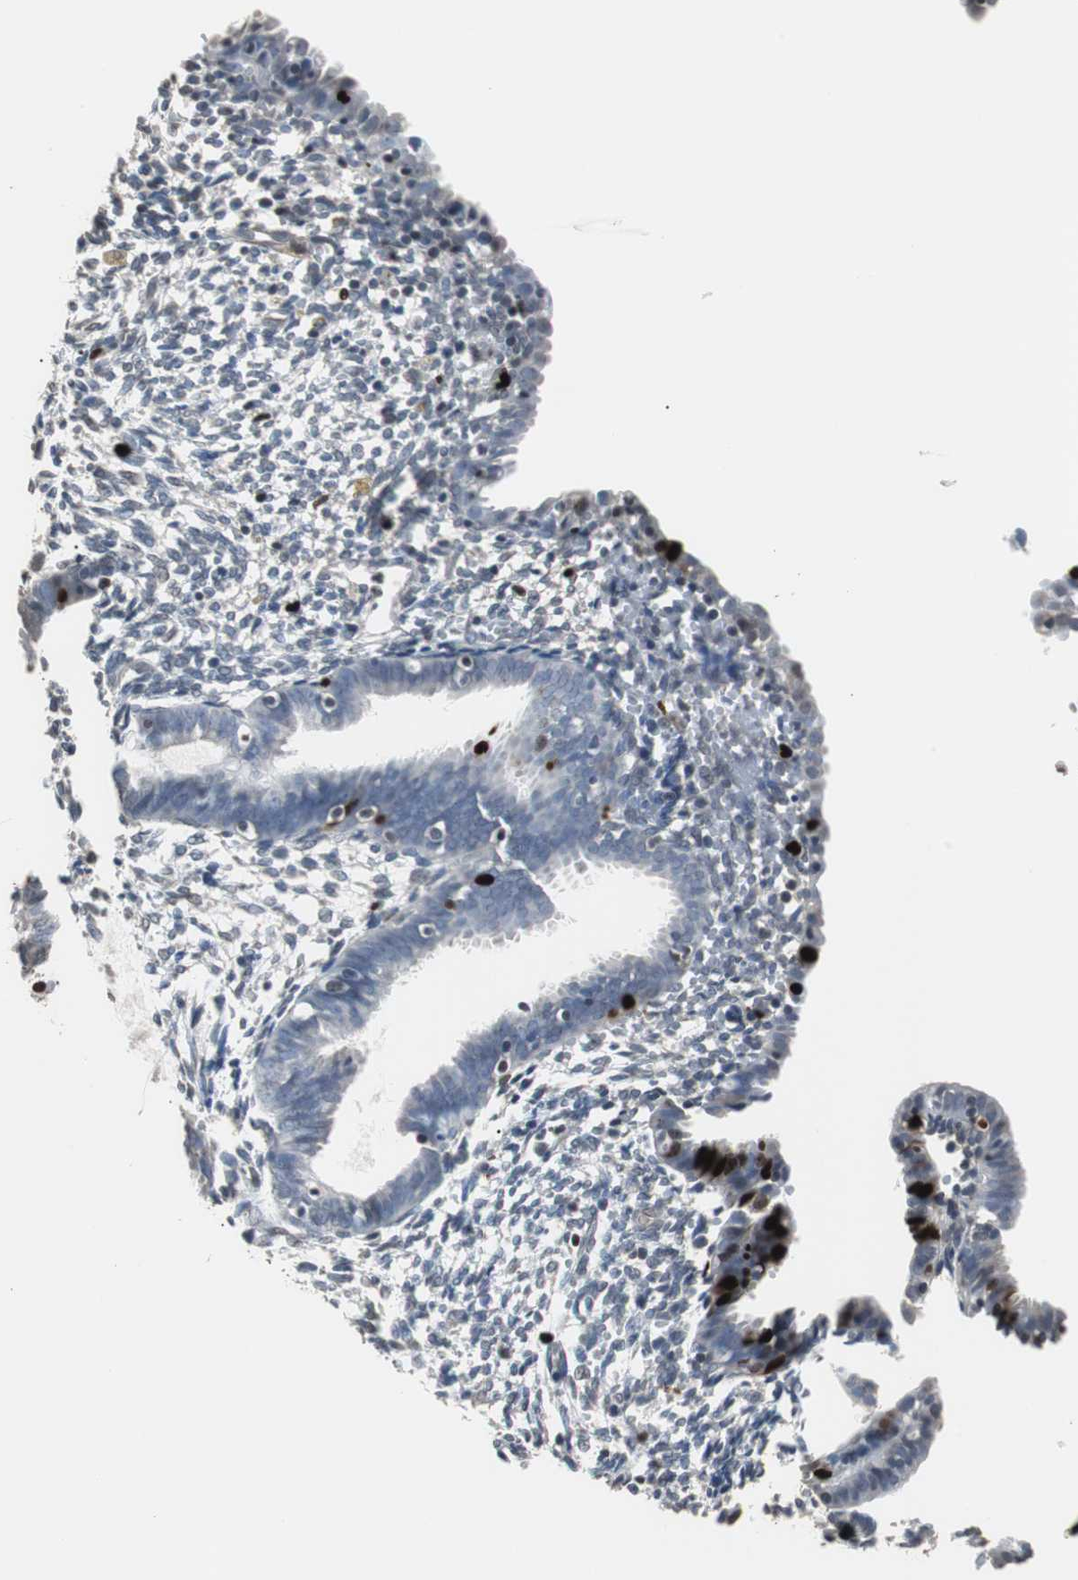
{"staining": {"intensity": "strong", "quantity": "<25%", "location": "nuclear"}, "tissue": "endometrium", "cell_type": "Cells in endometrial stroma", "image_type": "normal", "snomed": [{"axis": "morphology", "description": "Normal tissue, NOS"}, {"axis": "morphology", "description": "Atrophy, NOS"}, {"axis": "topography", "description": "Uterus"}, {"axis": "topography", "description": "Endometrium"}], "caption": "Strong nuclear expression for a protein is present in about <25% of cells in endometrial stroma of unremarkable endometrium using immunohistochemistry (IHC).", "gene": "TOP2A", "patient": {"sex": "female", "age": 68}}